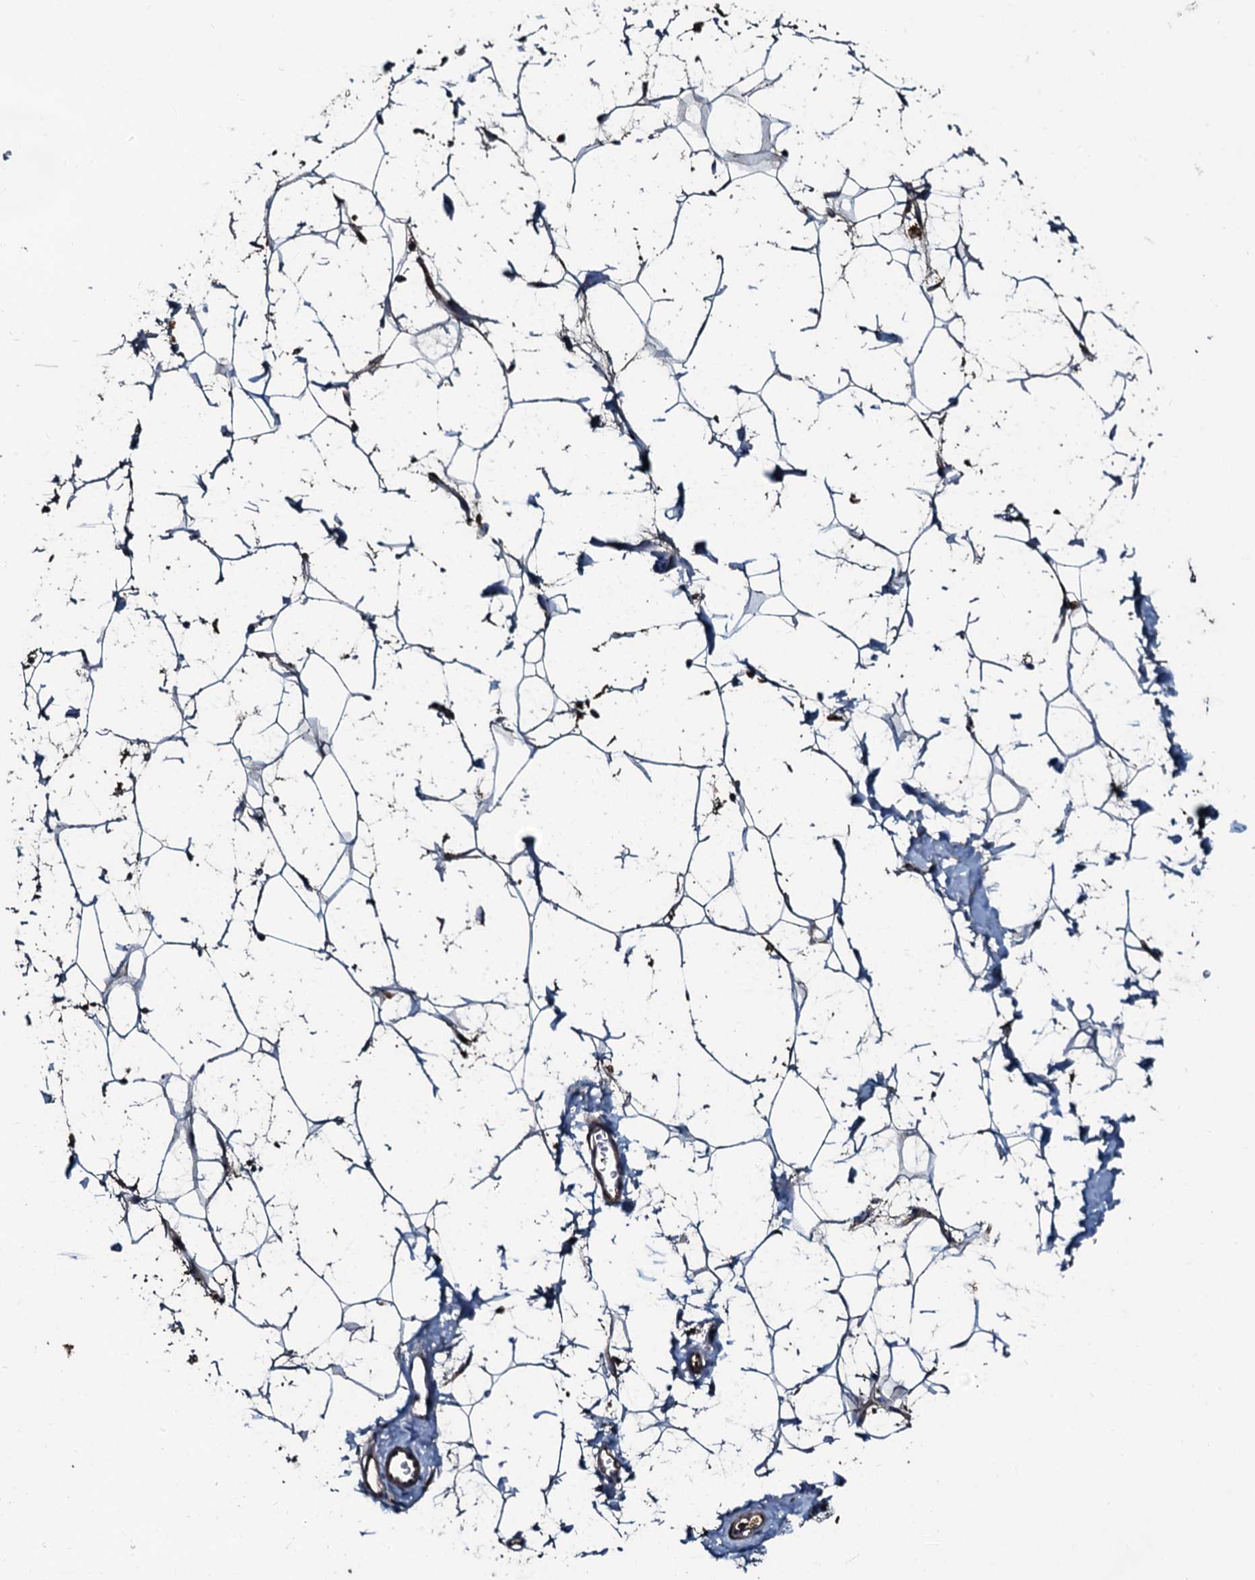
{"staining": {"intensity": "negative", "quantity": "none", "location": "none"}, "tissue": "adipose tissue", "cell_type": "Adipocytes", "image_type": "normal", "snomed": [{"axis": "morphology", "description": "Normal tissue, NOS"}, {"axis": "topography", "description": "Breast"}], "caption": "Immunohistochemistry (IHC) micrograph of benign adipose tissue: human adipose tissue stained with DAB exhibits no significant protein positivity in adipocytes.", "gene": "AARS1", "patient": {"sex": "female", "age": 26}}